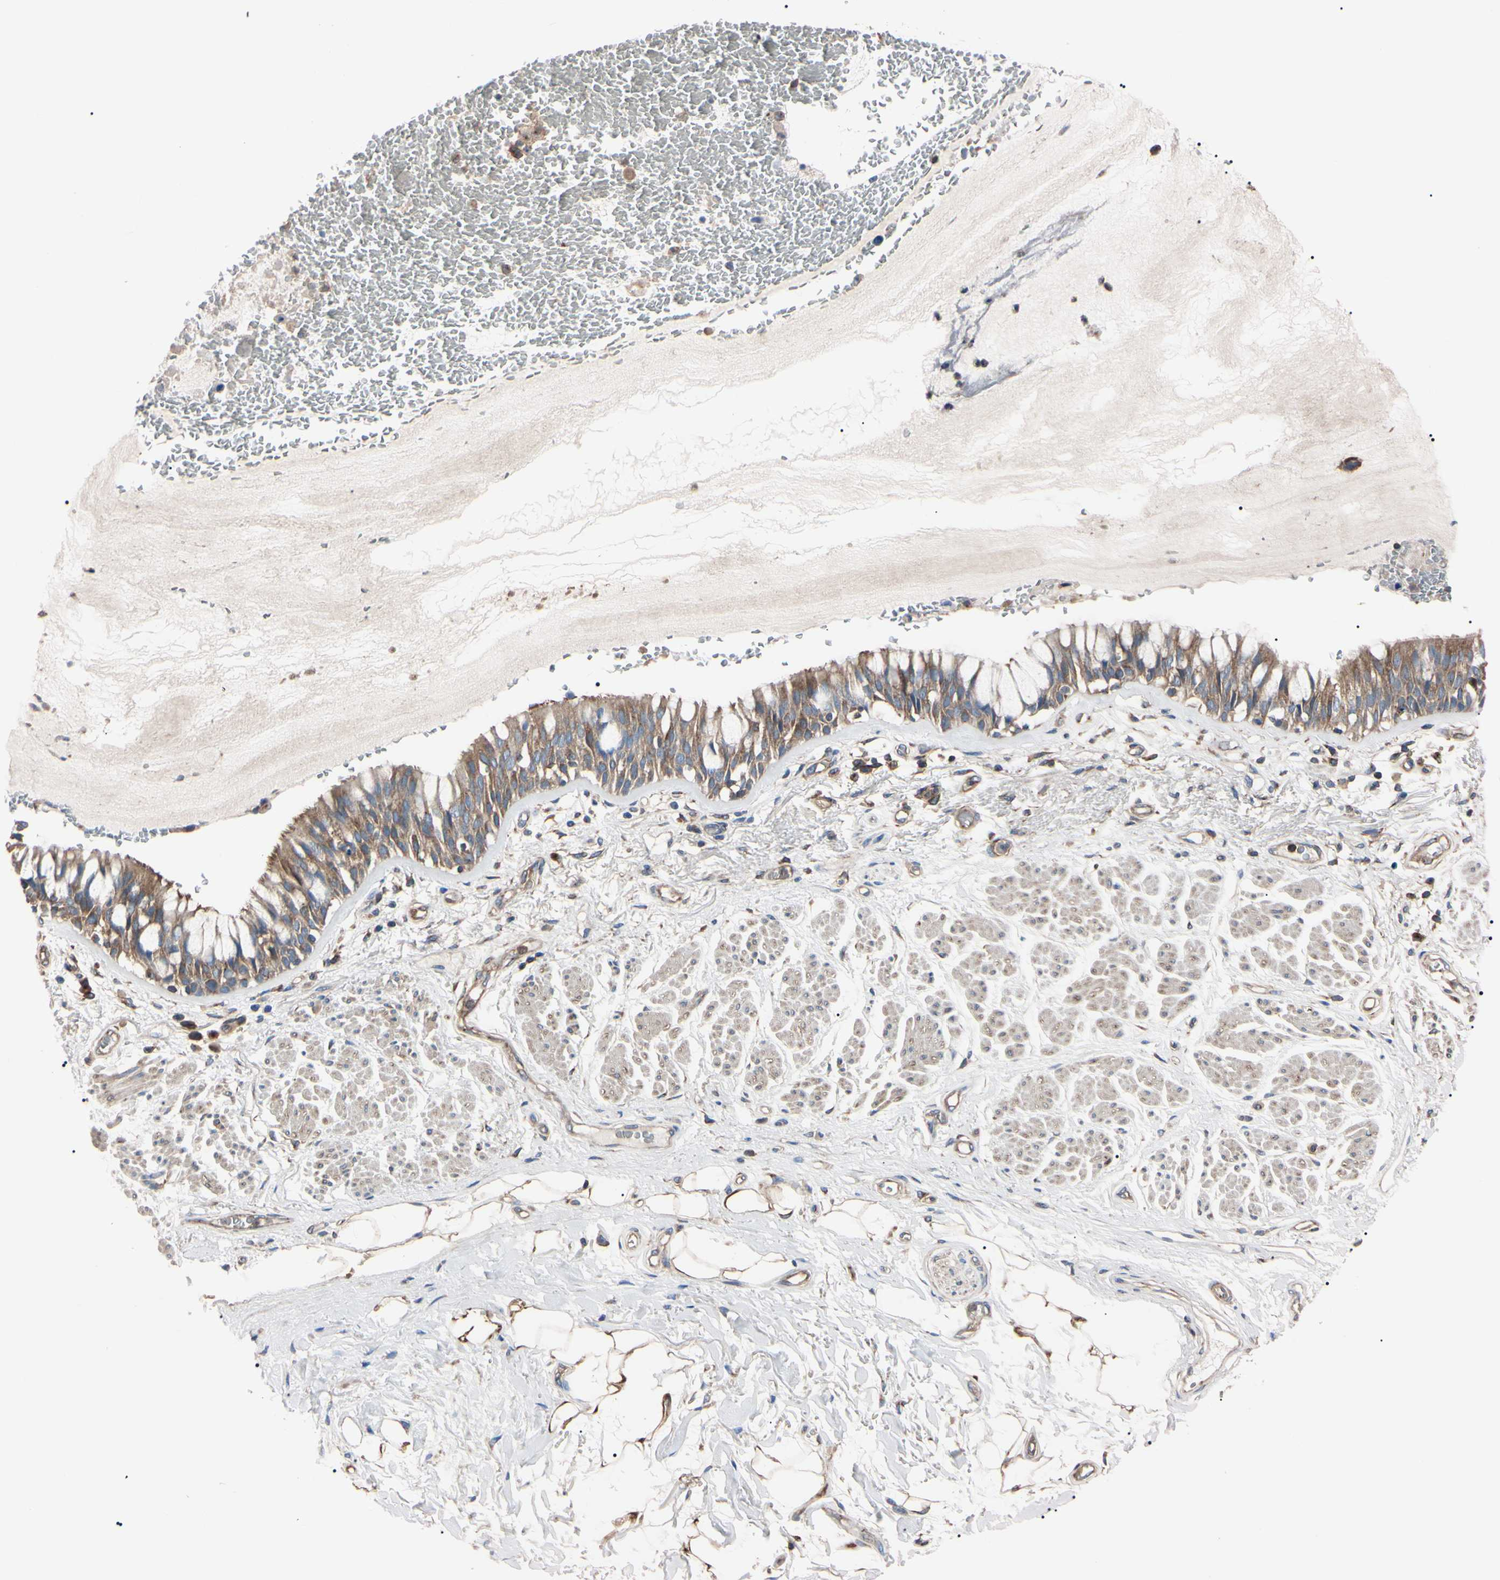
{"staining": {"intensity": "moderate", "quantity": ">75%", "location": "cytoplasmic/membranous"}, "tissue": "bronchus", "cell_type": "Respiratory epithelial cells", "image_type": "normal", "snomed": [{"axis": "morphology", "description": "Normal tissue, NOS"}, {"axis": "topography", "description": "Bronchus"}], "caption": "DAB (3,3'-diaminobenzidine) immunohistochemical staining of benign human bronchus exhibits moderate cytoplasmic/membranous protein expression in about >75% of respiratory epithelial cells.", "gene": "PRKACA", "patient": {"sex": "male", "age": 66}}